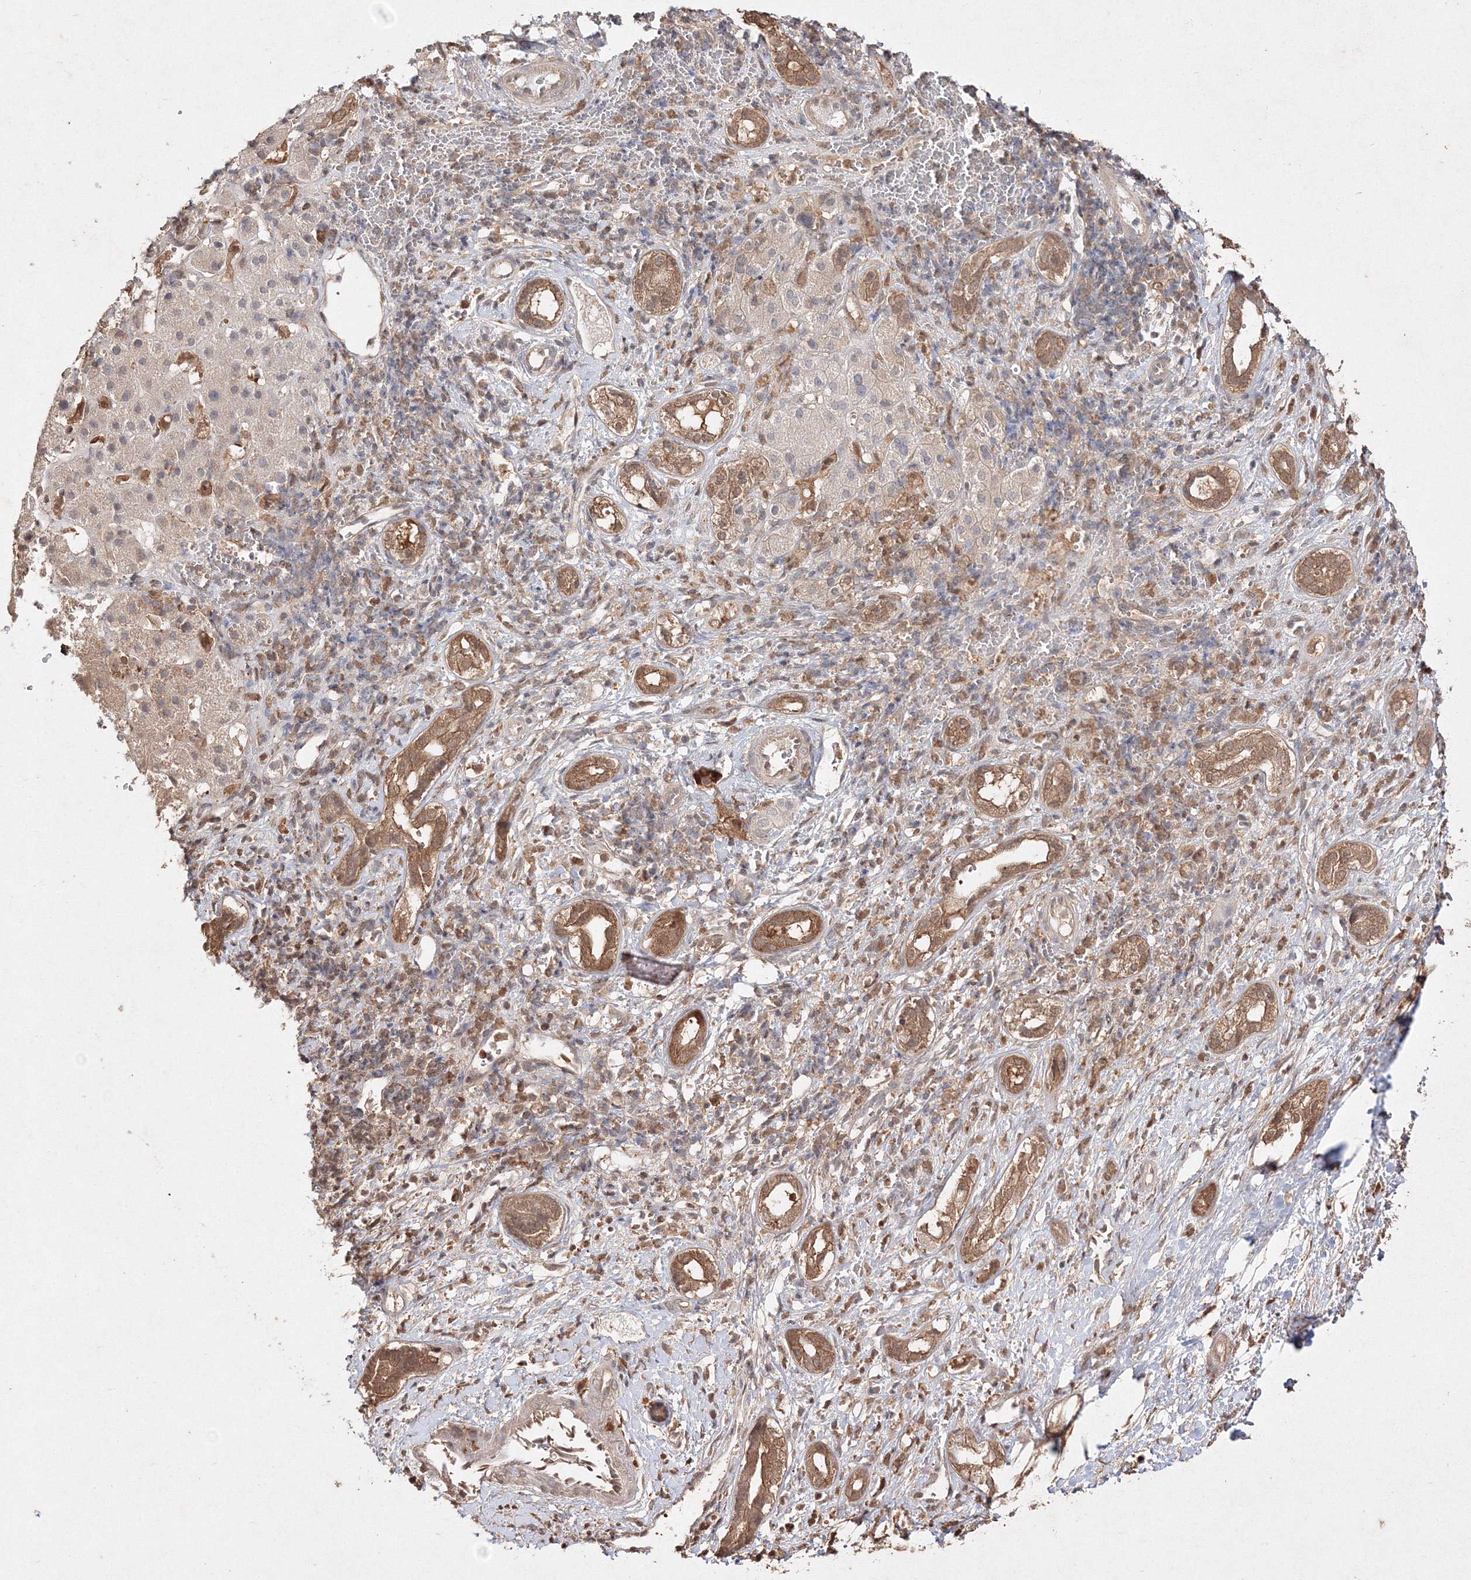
{"staining": {"intensity": "moderate", "quantity": ">75%", "location": "cytoplasmic/membranous,nuclear"}, "tissue": "liver cancer", "cell_type": "Tumor cells", "image_type": "cancer", "snomed": [{"axis": "morphology", "description": "Cholangiocarcinoma"}, {"axis": "topography", "description": "Liver"}], "caption": "A photomicrograph showing moderate cytoplasmic/membranous and nuclear staining in about >75% of tumor cells in cholangiocarcinoma (liver), as visualized by brown immunohistochemical staining.", "gene": "S100A11", "patient": {"sex": "female", "age": 75}}